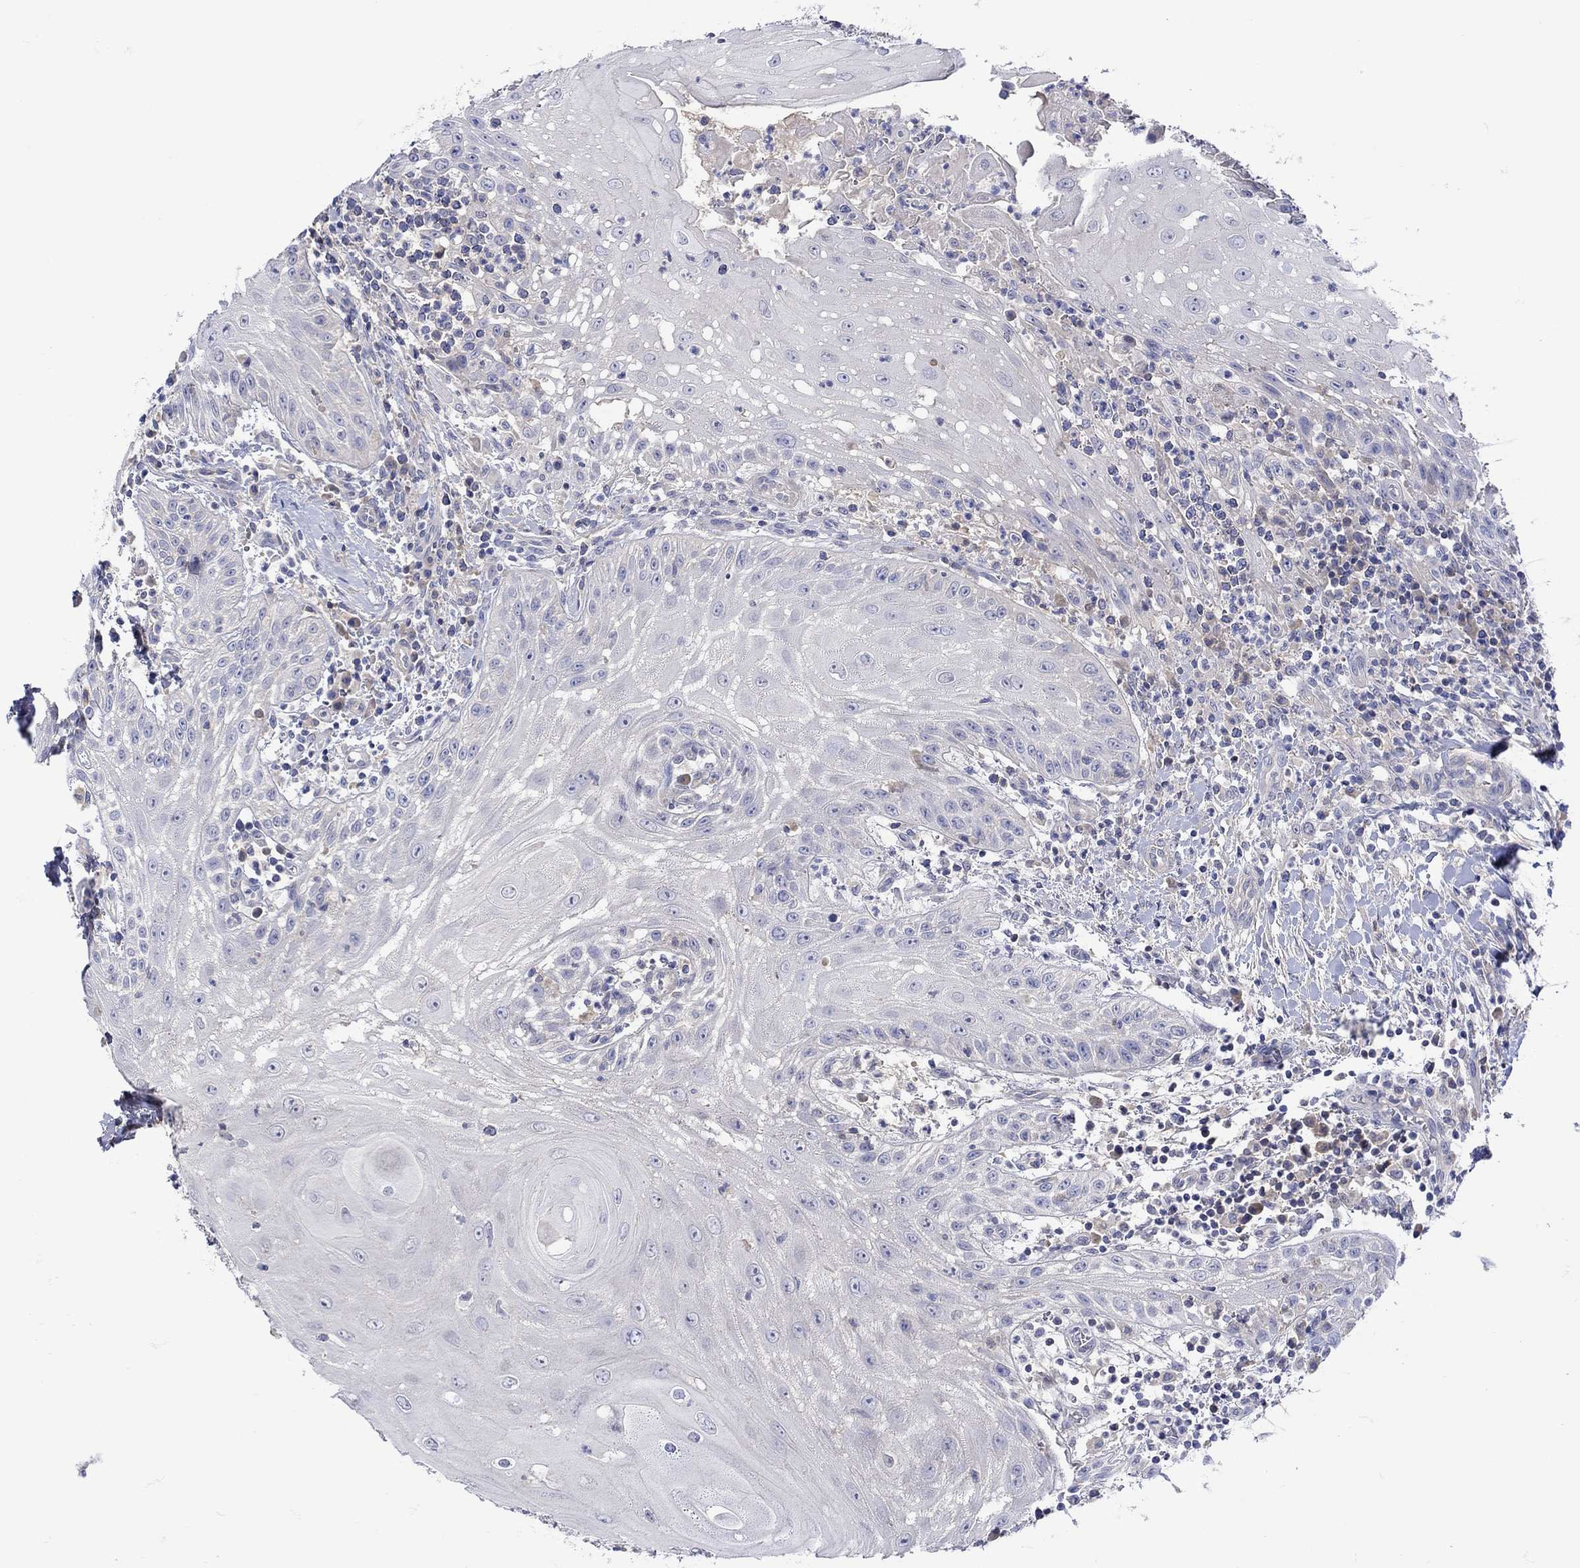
{"staining": {"intensity": "negative", "quantity": "none", "location": "none"}, "tissue": "head and neck cancer", "cell_type": "Tumor cells", "image_type": "cancer", "snomed": [{"axis": "morphology", "description": "Squamous cell carcinoma, NOS"}, {"axis": "topography", "description": "Oral tissue"}, {"axis": "topography", "description": "Head-Neck"}], "caption": "IHC image of head and neck squamous cell carcinoma stained for a protein (brown), which exhibits no staining in tumor cells. The staining is performed using DAB (3,3'-diaminobenzidine) brown chromogen with nuclei counter-stained in using hematoxylin.", "gene": "MSI1", "patient": {"sex": "male", "age": 58}}